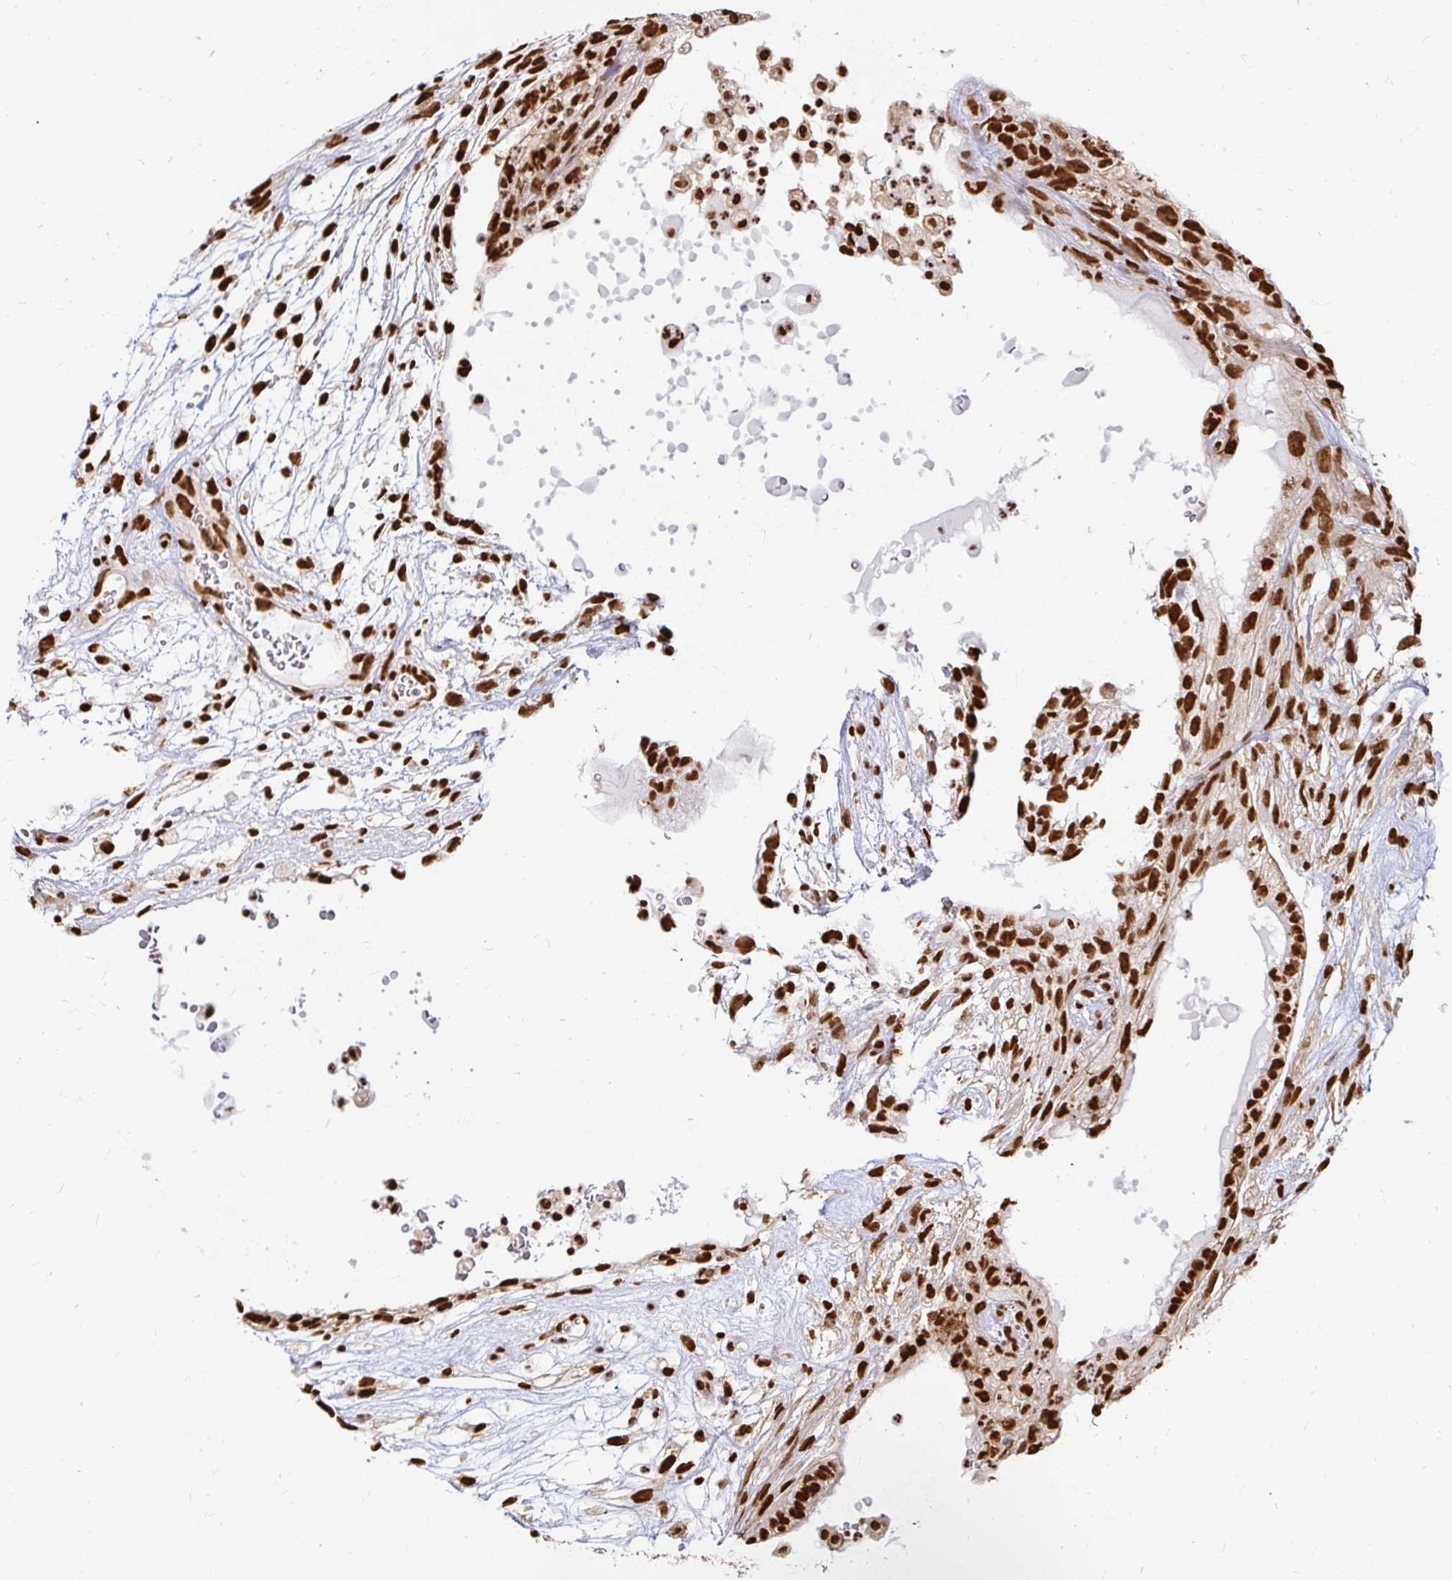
{"staining": {"intensity": "strong", "quantity": ">75%", "location": "nuclear"}, "tissue": "testis cancer", "cell_type": "Tumor cells", "image_type": "cancer", "snomed": [{"axis": "morphology", "description": "Carcinoma, Embryonal, NOS"}, {"axis": "topography", "description": "Testis"}], "caption": "This histopathology image displays embryonal carcinoma (testis) stained with immunohistochemistry (IHC) to label a protein in brown. The nuclear of tumor cells show strong positivity for the protein. Nuclei are counter-stained blue.", "gene": "HNRNPU", "patient": {"sex": "male", "age": 32}}